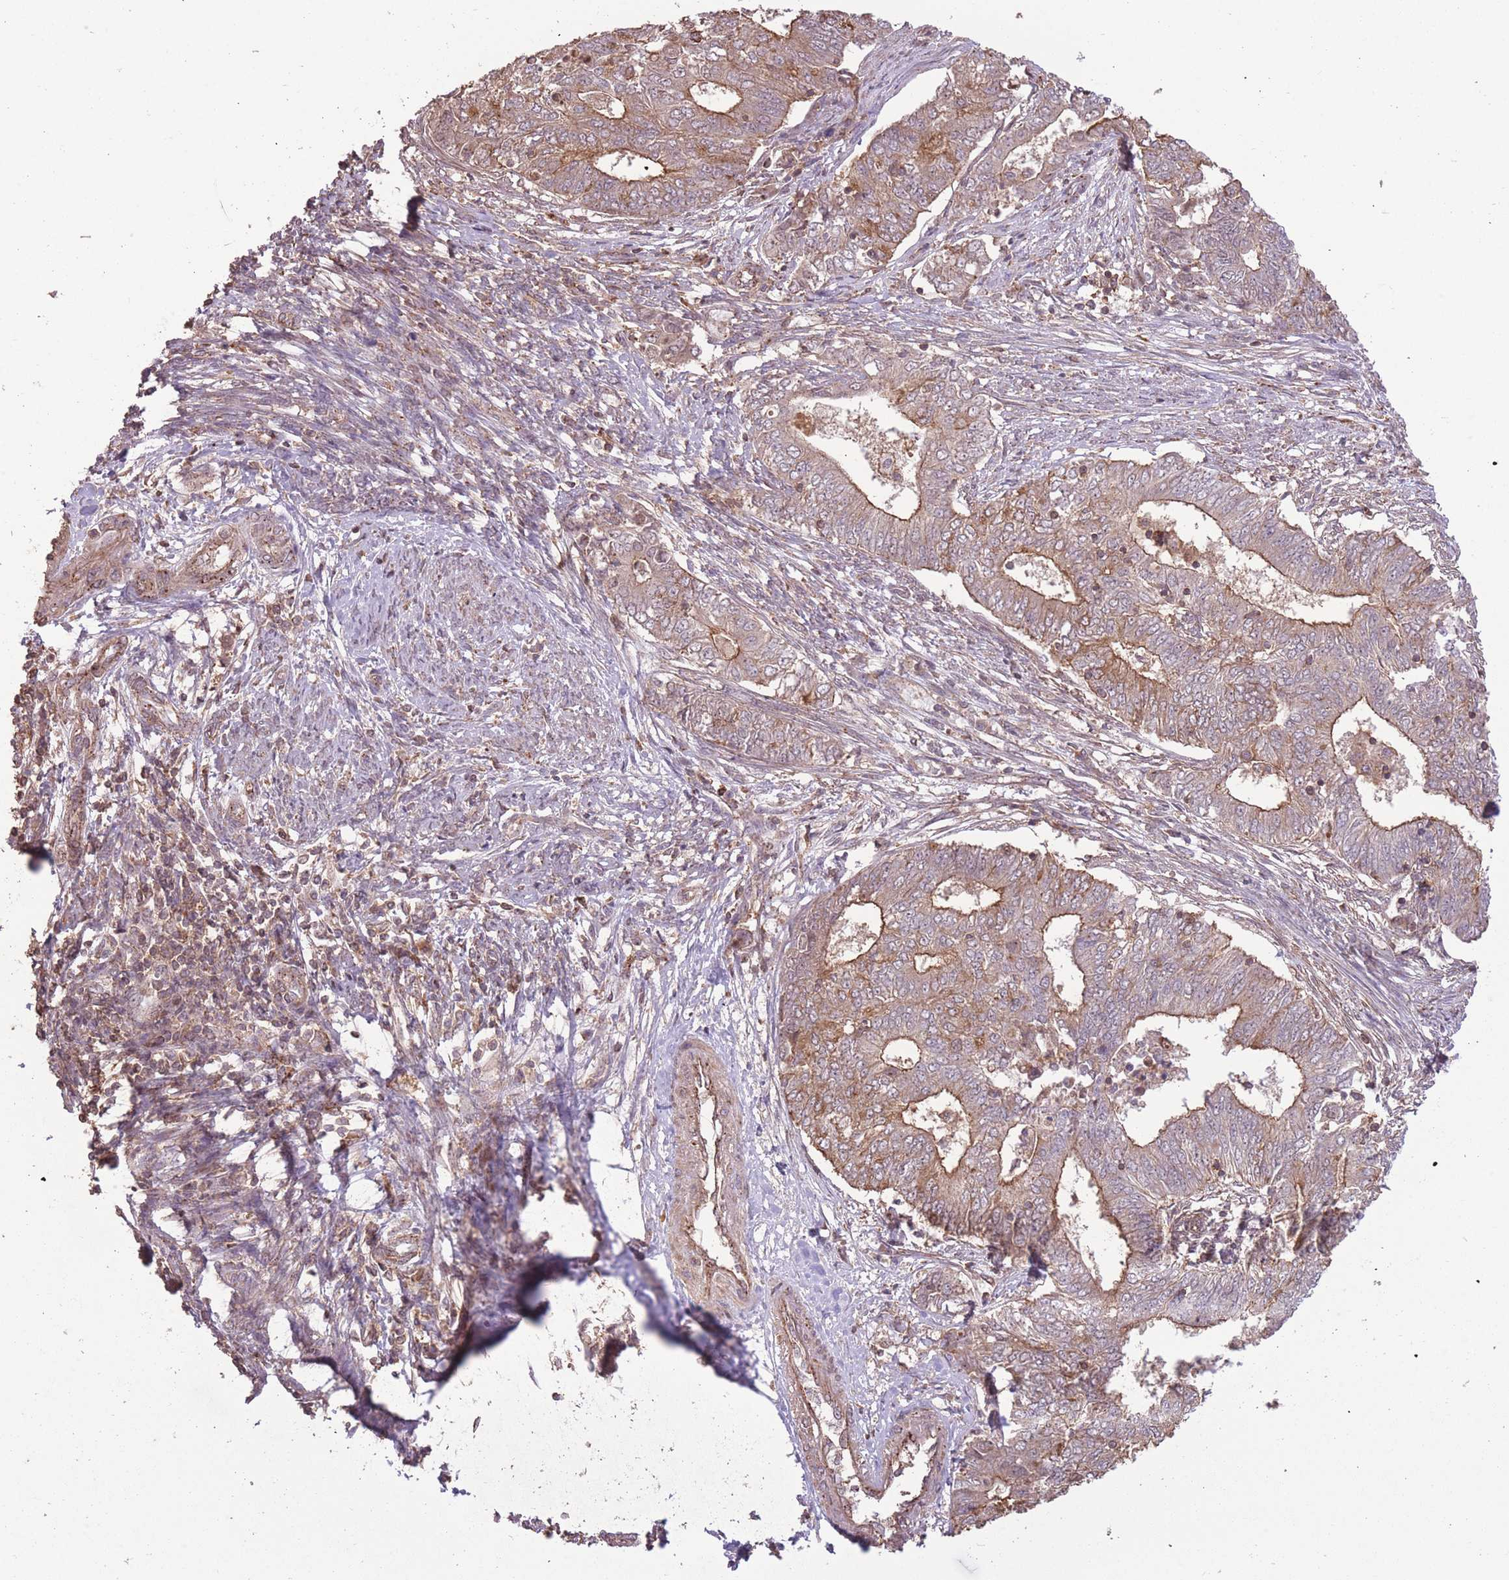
{"staining": {"intensity": "moderate", "quantity": "25%-75%", "location": "cytoplasmic/membranous"}, "tissue": "endometrial cancer", "cell_type": "Tumor cells", "image_type": "cancer", "snomed": [{"axis": "morphology", "description": "Adenocarcinoma, NOS"}, {"axis": "topography", "description": "Endometrium"}], "caption": "Tumor cells display medium levels of moderate cytoplasmic/membranous positivity in about 25%-75% of cells in human endometrial adenocarcinoma.", "gene": "POLR3F", "patient": {"sex": "female", "age": 62}}